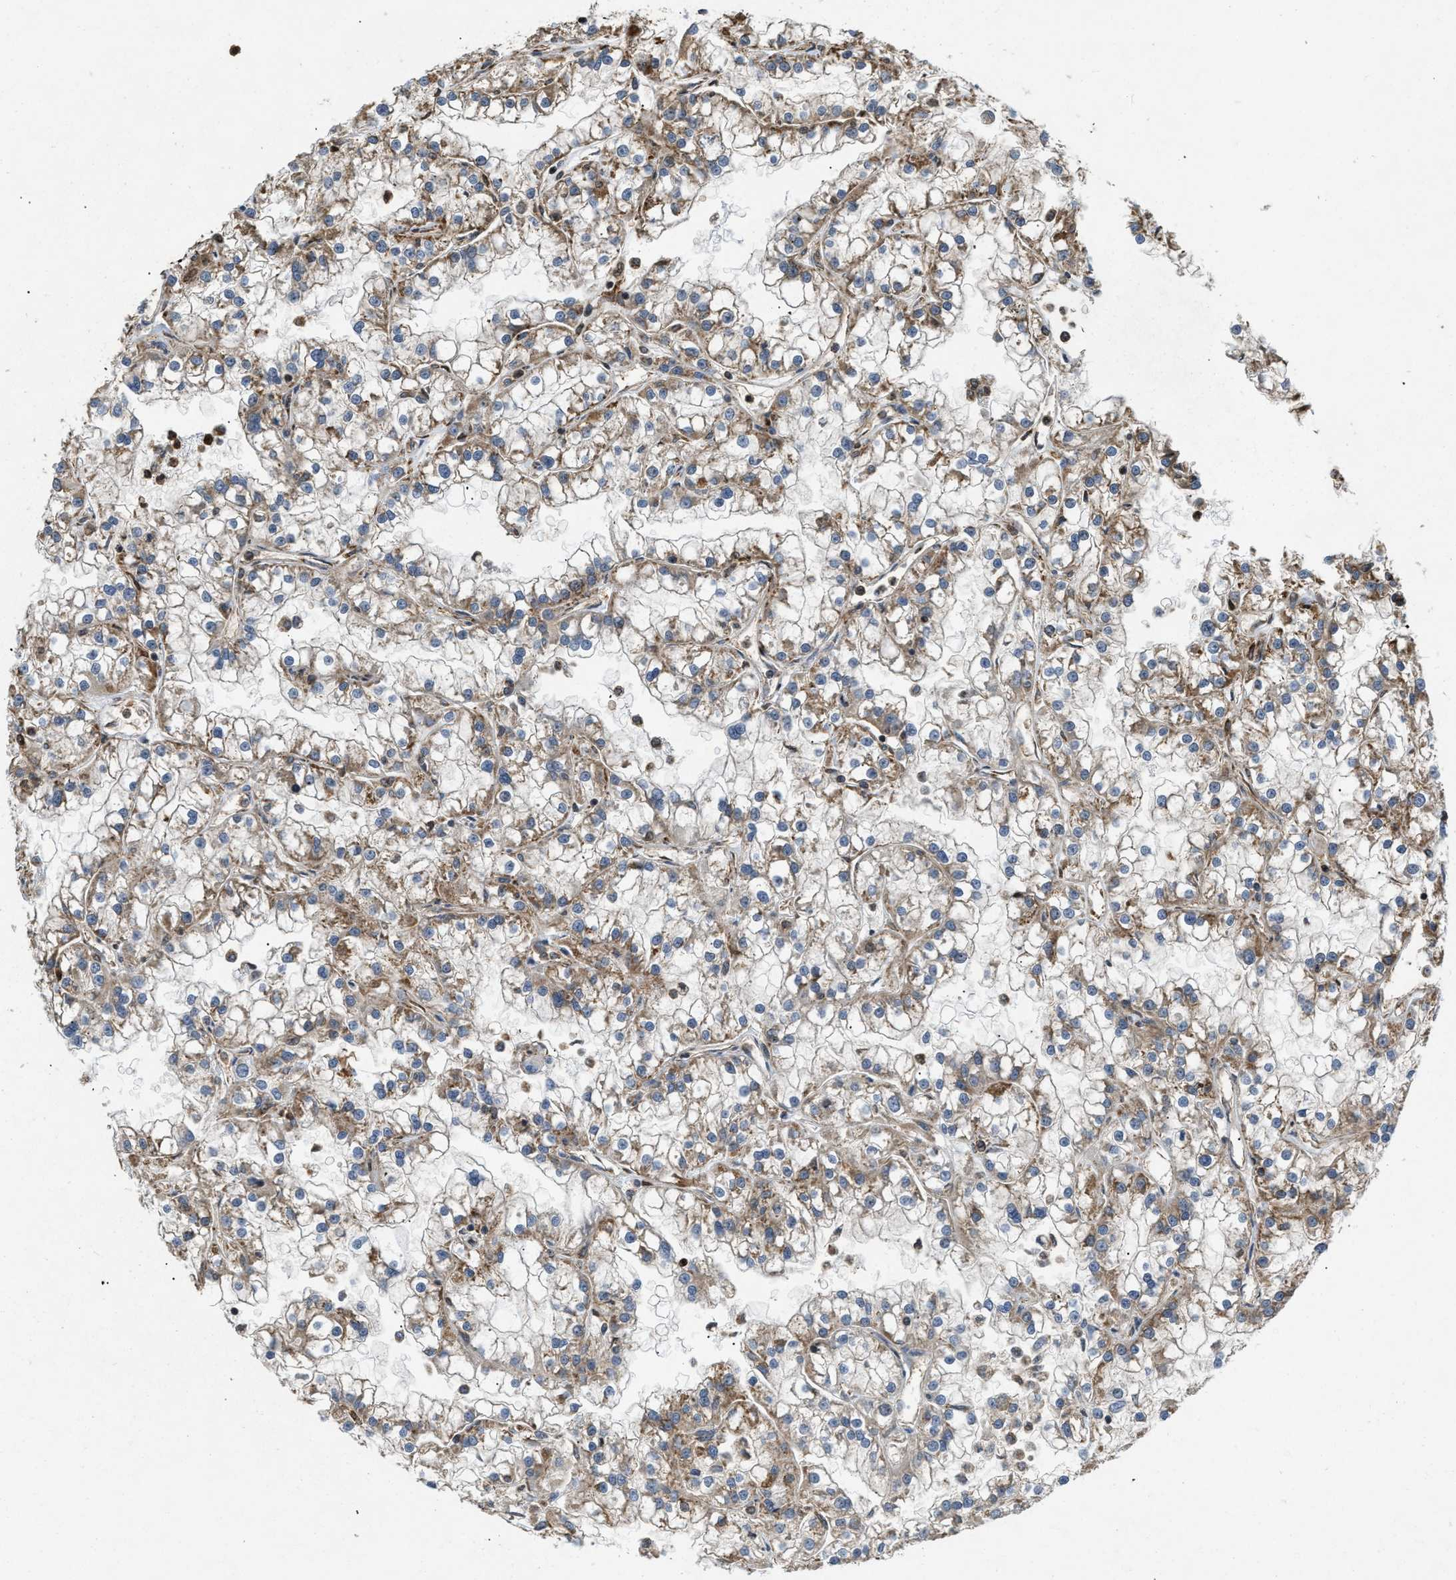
{"staining": {"intensity": "moderate", "quantity": "25%-75%", "location": "cytoplasmic/membranous"}, "tissue": "renal cancer", "cell_type": "Tumor cells", "image_type": "cancer", "snomed": [{"axis": "morphology", "description": "Adenocarcinoma, NOS"}, {"axis": "topography", "description": "Kidney"}], "caption": "Renal cancer stained with immunohistochemistry displays moderate cytoplasmic/membranous positivity in approximately 25%-75% of tumor cells.", "gene": "GNB4", "patient": {"sex": "female", "age": 52}}